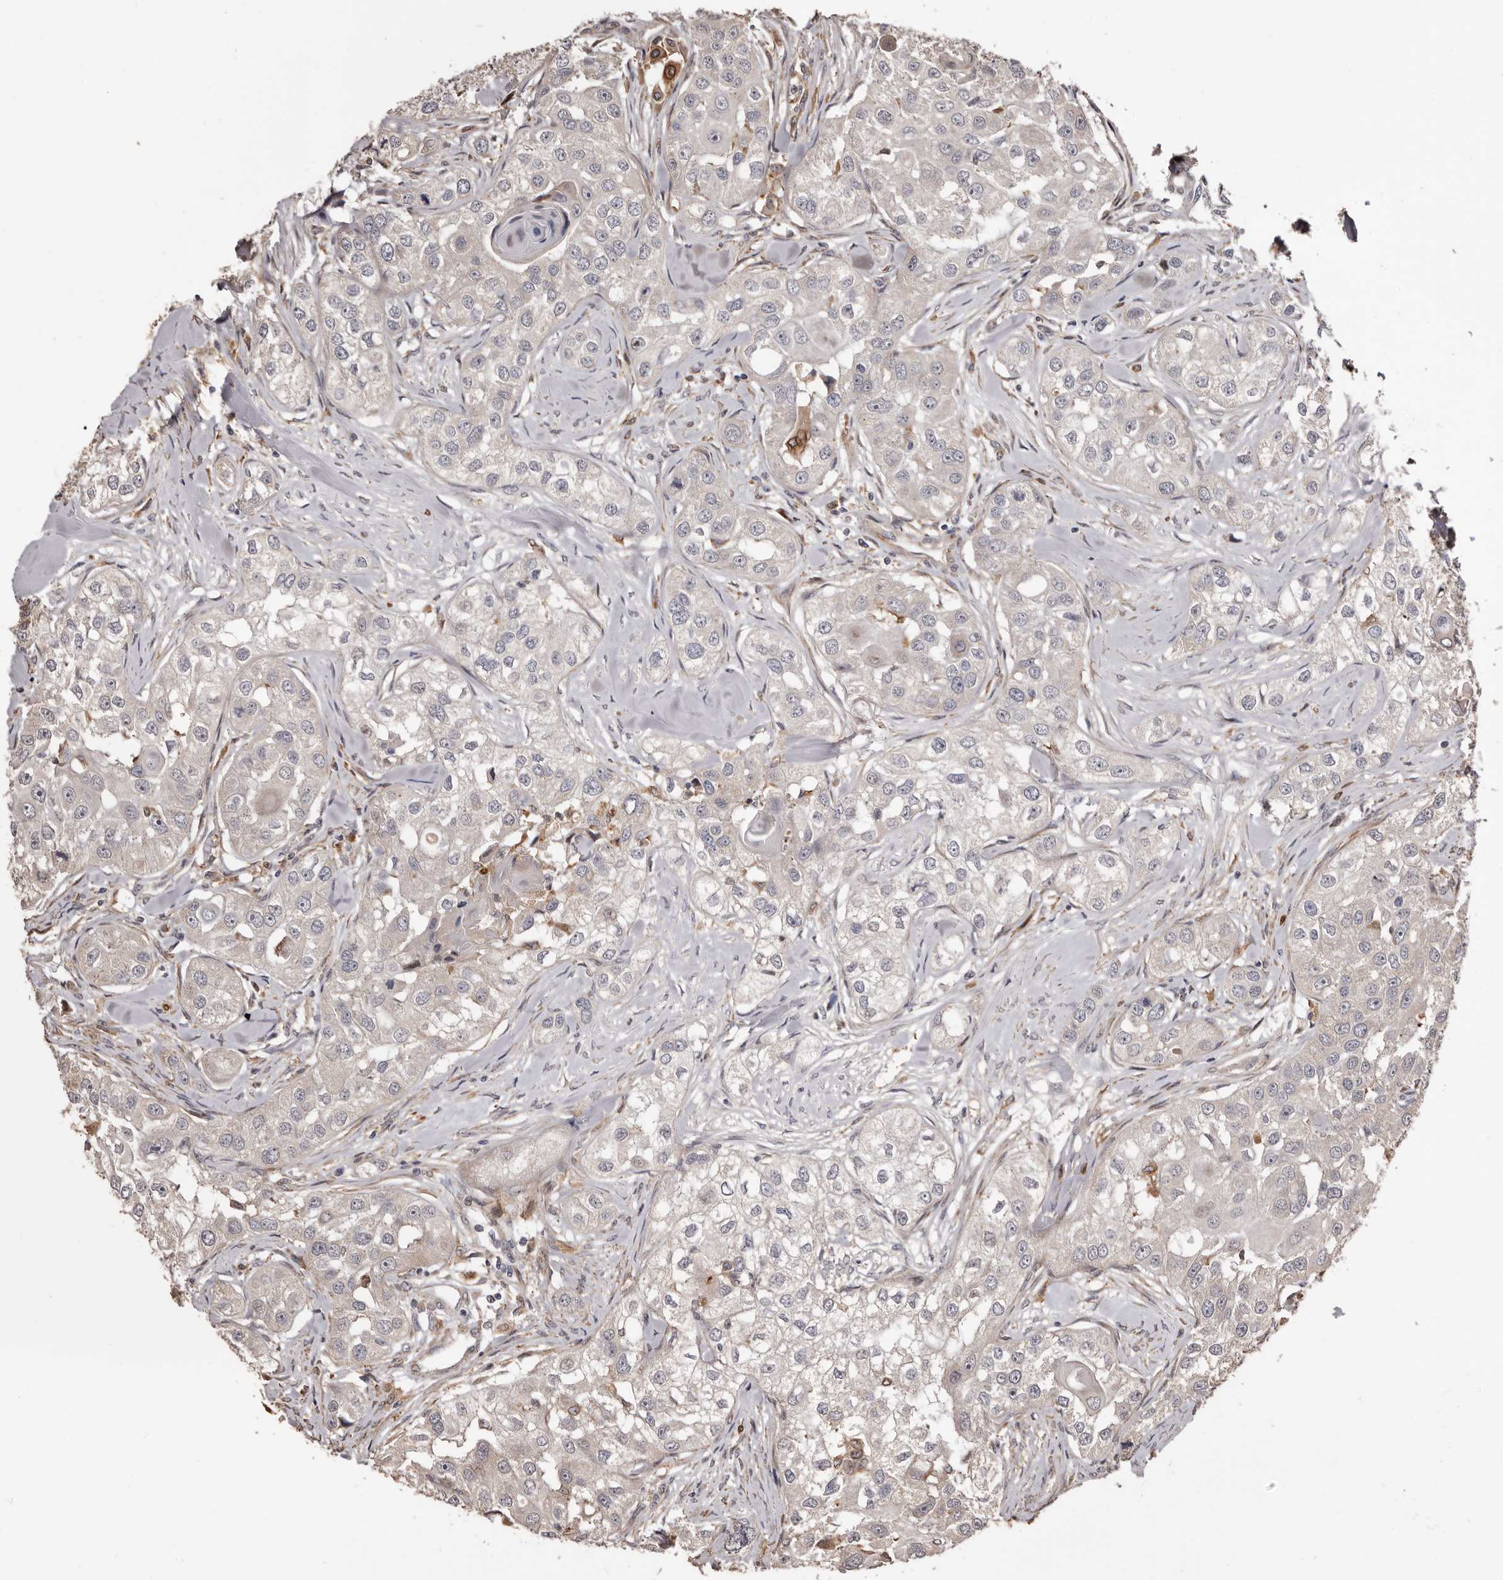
{"staining": {"intensity": "negative", "quantity": "none", "location": "none"}, "tissue": "head and neck cancer", "cell_type": "Tumor cells", "image_type": "cancer", "snomed": [{"axis": "morphology", "description": "Normal tissue, NOS"}, {"axis": "morphology", "description": "Squamous cell carcinoma, NOS"}, {"axis": "topography", "description": "Skeletal muscle"}, {"axis": "topography", "description": "Head-Neck"}], "caption": "Tumor cells show no significant staining in squamous cell carcinoma (head and neck).", "gene": "ZCCHC7", "patient": {"sex": "male", "age": 51}}